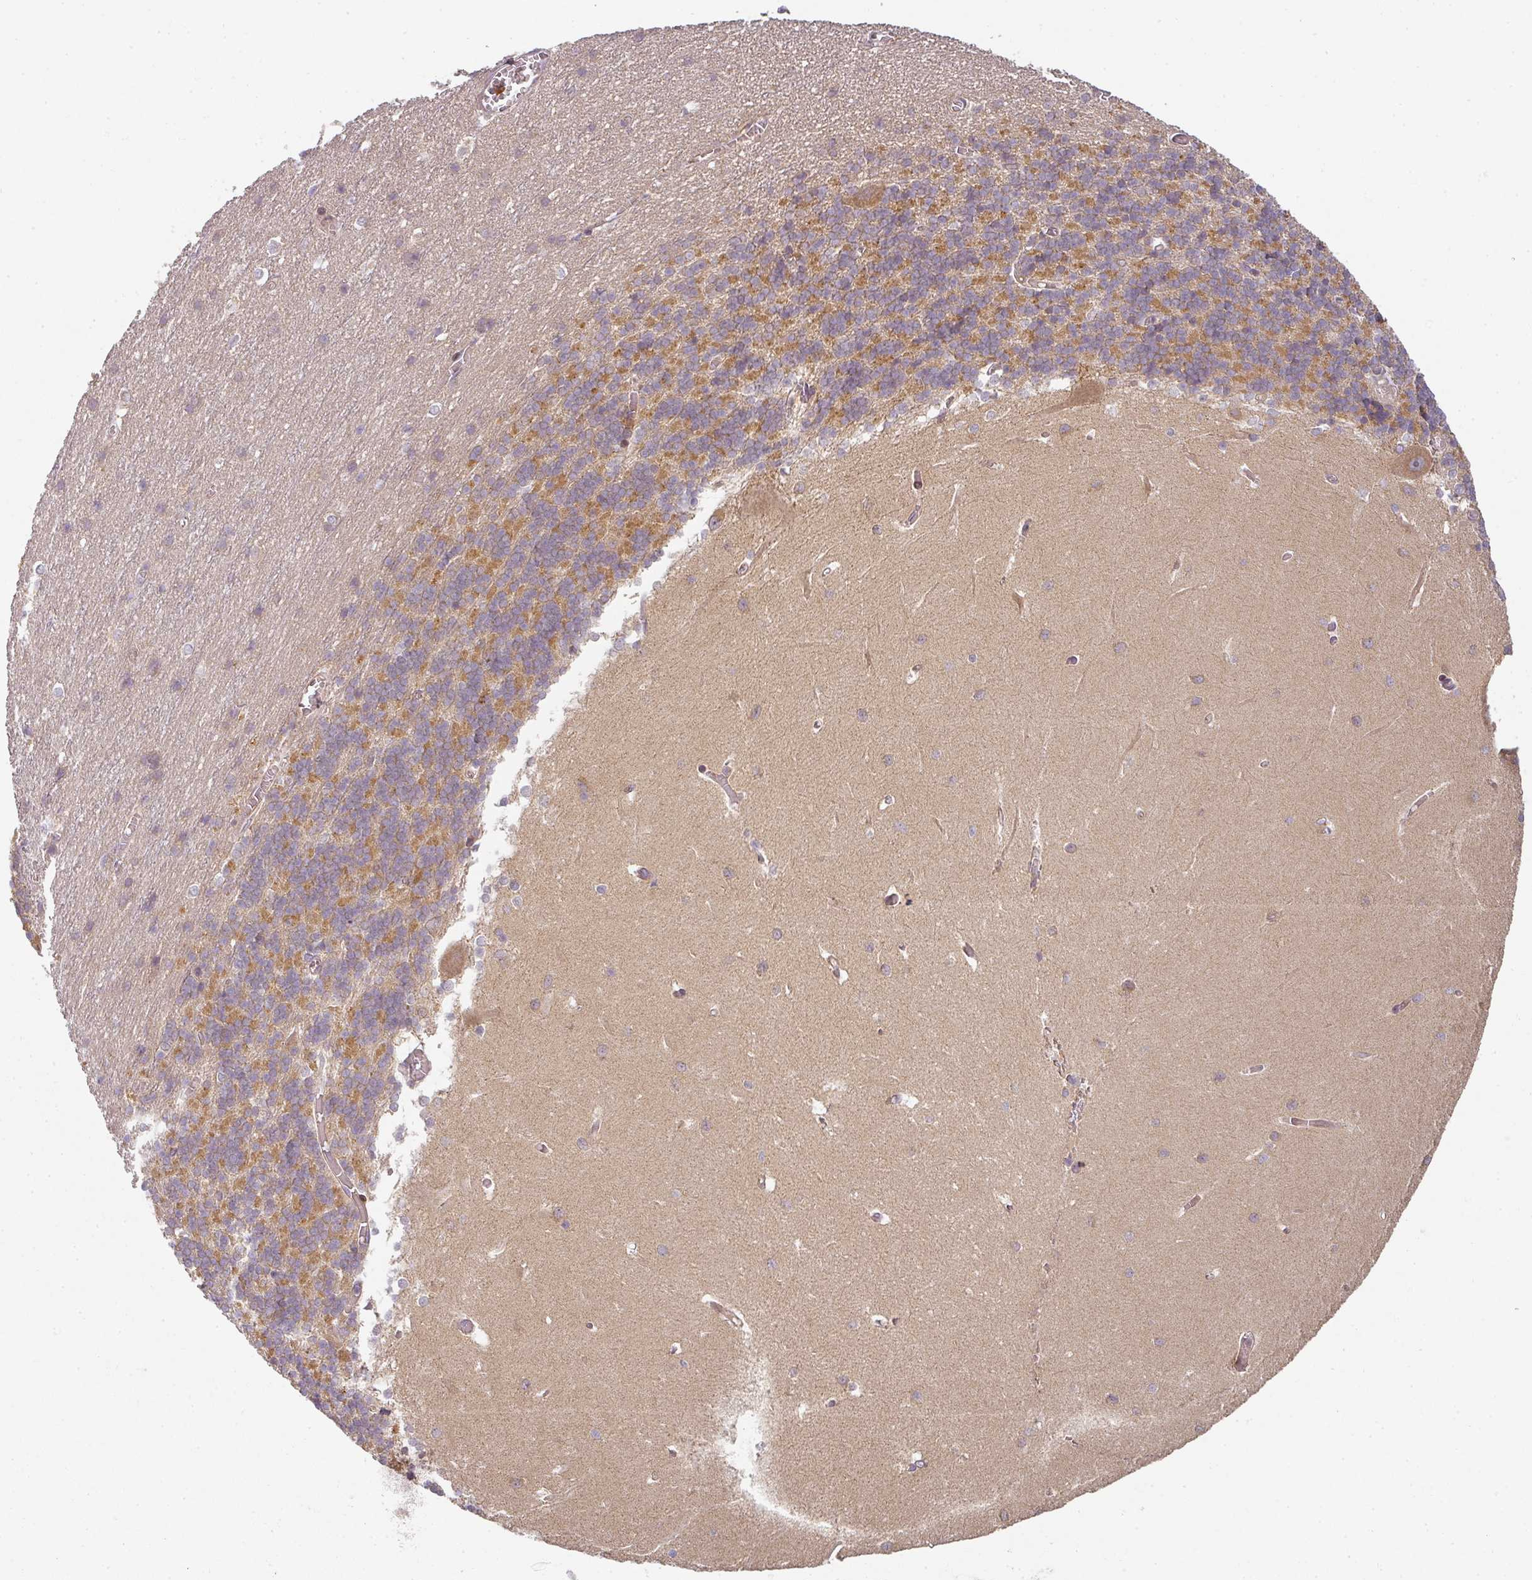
{"staining": {"intensity": "moderate", "quantity": "25%-75%", "location": "cytoplasmic/membranous"}, "tissue": "cerebellum", "cell_type": "Cells in granular layer", "image_type": "normal", "snomed": [{"axis": "morphology", "description": "Normal tissue, NOS"}, {"axis": "topography", "description": "Cerebellum"}], "caption": "A histopathology image showing moderate cytoplasmic/membranous positivity in about 25%-75% of cells in granular layer in unremarkable cerebellum, as visualized by brown immunohistochemical staining.", "gene": "CNOT1", "patient": {"sex": "male", "age": 37}}